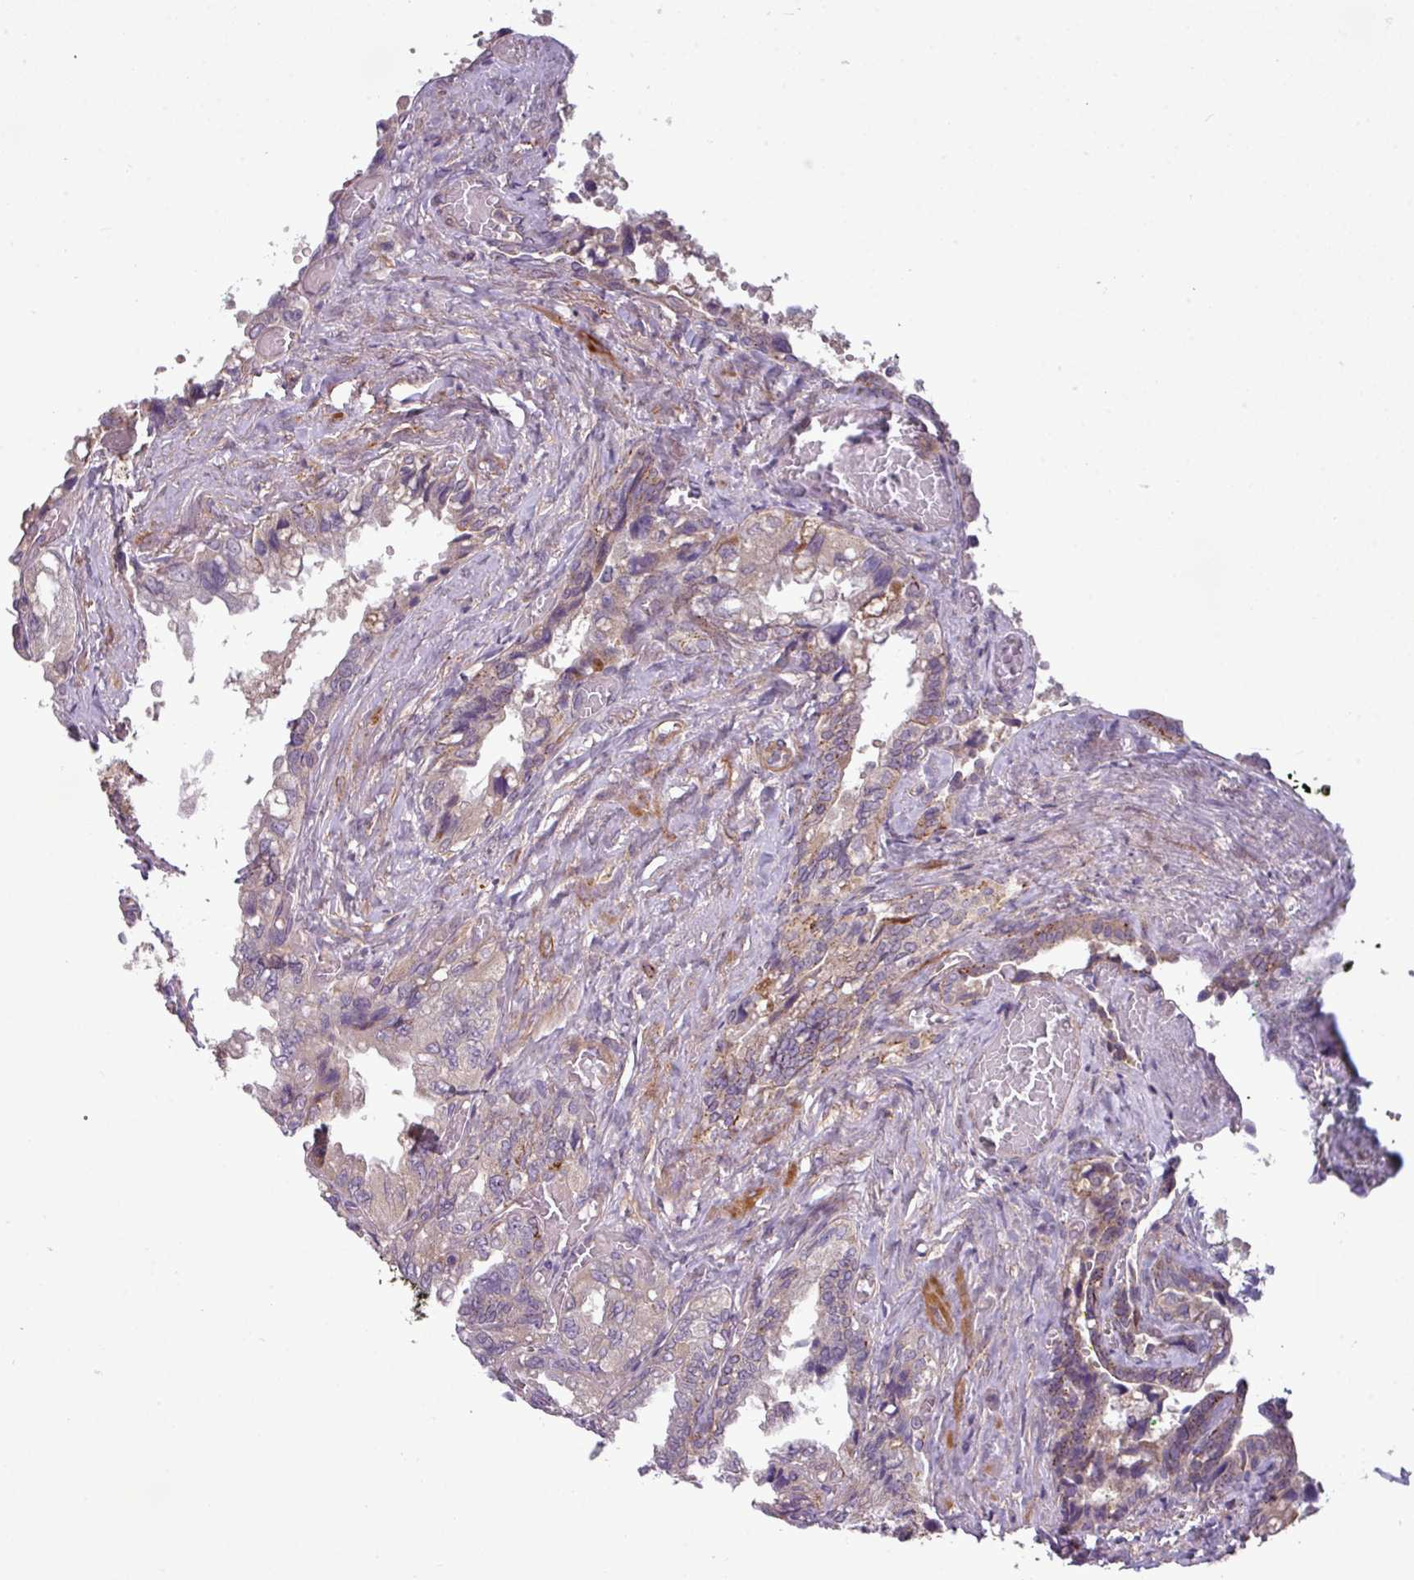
{"staining": {"intensity": "moderate", "quantity": "25%-75%", "location": "cytoplasmic/membranous"}, "tissue": "seminal vesicle", "cell_type": "Glandular cells", "image_type": "normal", "snomed": [{"axis": "morphology", "description": "Normal tissue, NOS"}, {"axis": "topography", "description": "Seminal veicle"}, {"axis": "topography", "description": "Peripheral nerve tissue"}], "caption": "Protein staining exhibits moderate cytoplasmic/membranous positivity in approximately 25%-75% of glandular cells in benign seminal vesicle. The staining was performed using DAB (3,3'-diaminobenzidine), with brown indicating positive protein expression. Nuclei are stained blue with hematoxylin.", "gene": "ZNF35", "patient": {"sex": "male", "age": 60}}